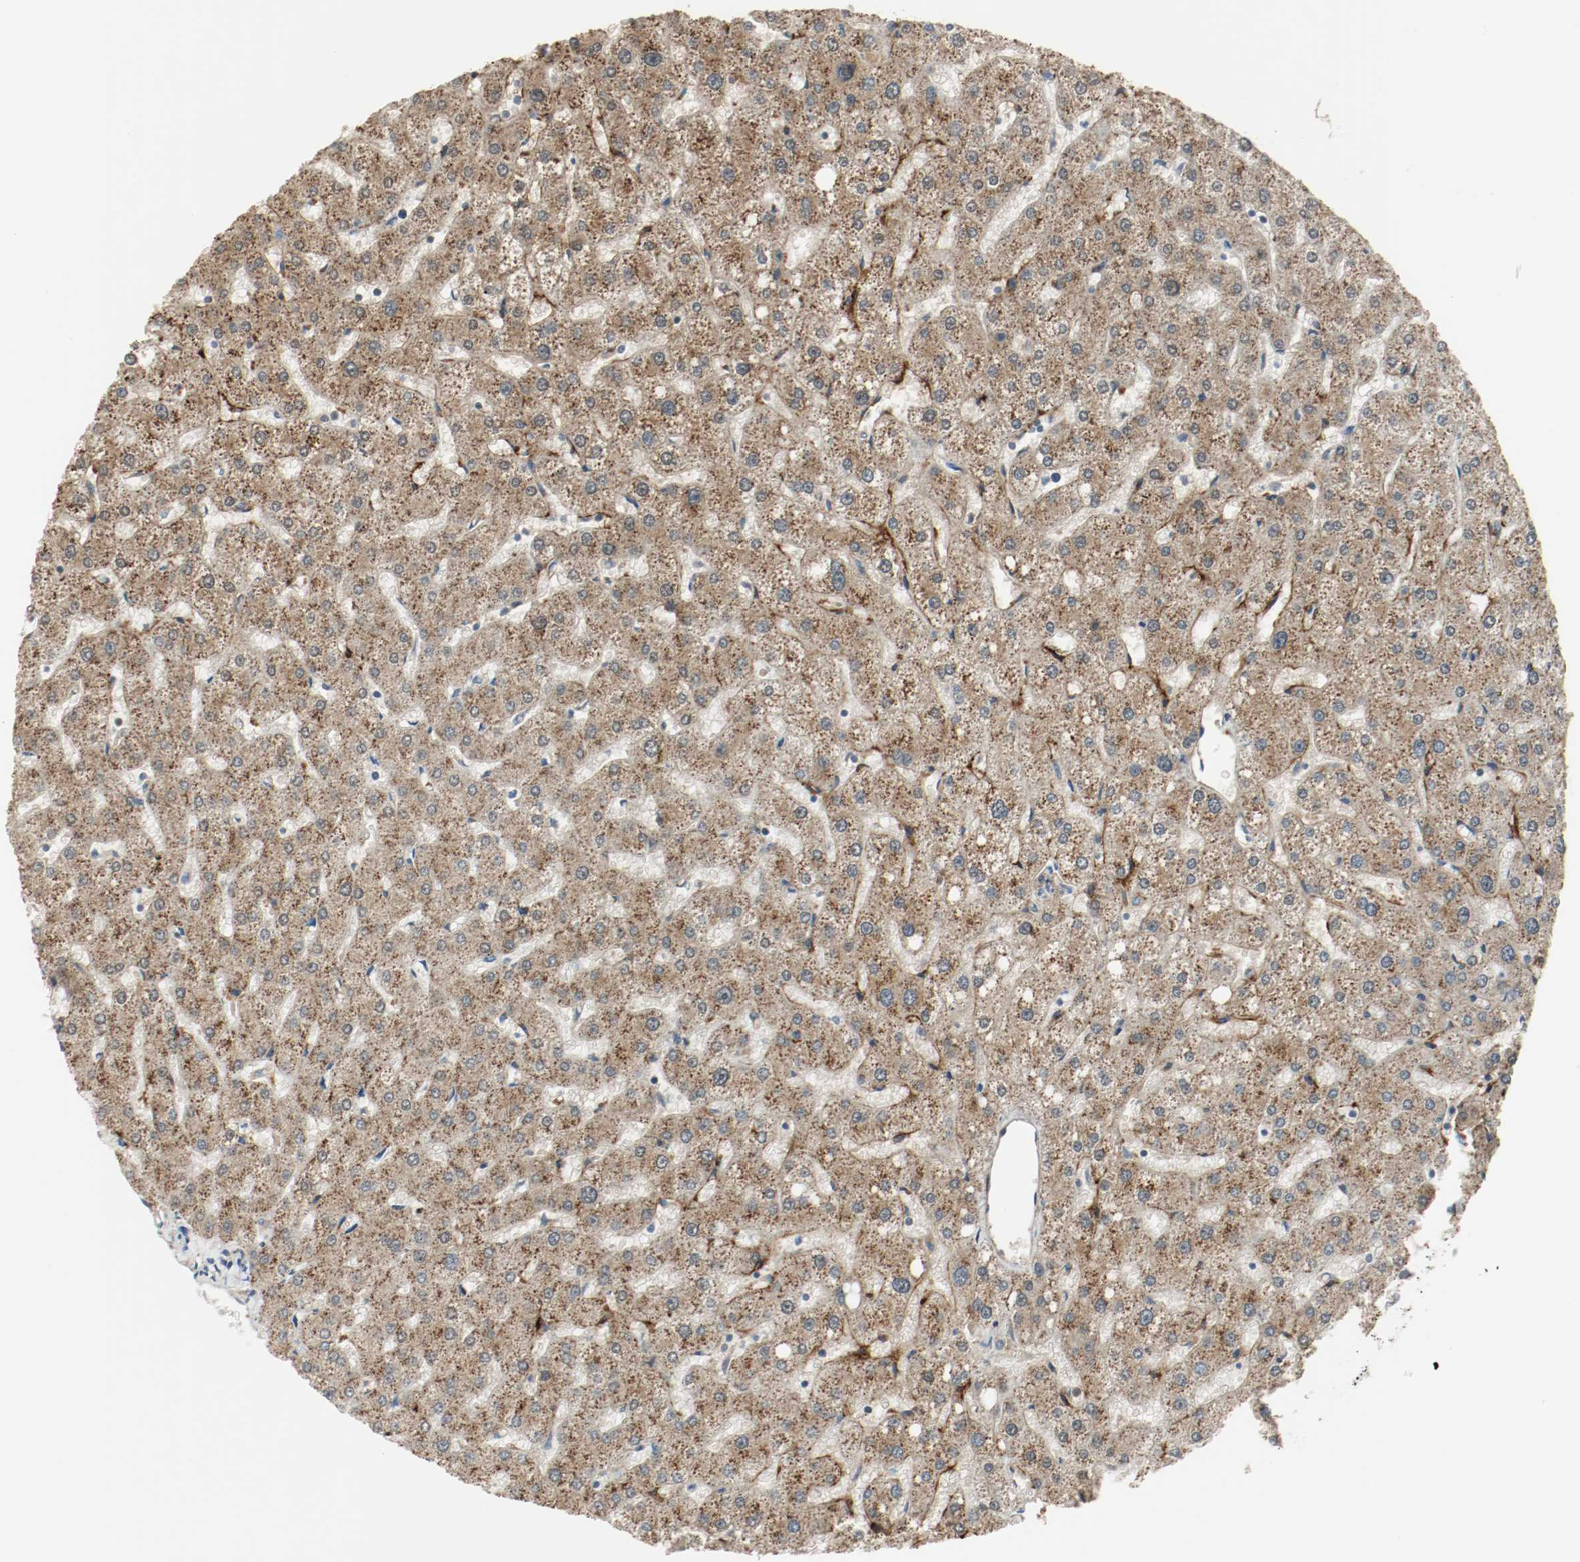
{"staining": {"intensity": "weak", "quantity": ">75%", "location": "cytoplasmic/membranous"}, "tissue": "liver", "cell_type": "Cholangiocytes", "image_type": "normal", "snomed": [{"axis": "morphology", "description": "Normal tissue, NOS"}, {"axis": "topography", "description": "Liver"}], "caption": "Immunohistochemical staining of benign liver displays weak cytoplasmic/membranous protein staining in approximately >75% of cholangiocytes.", "gene": "MELTF", "patient": {"sex": "male", "age": 67}}